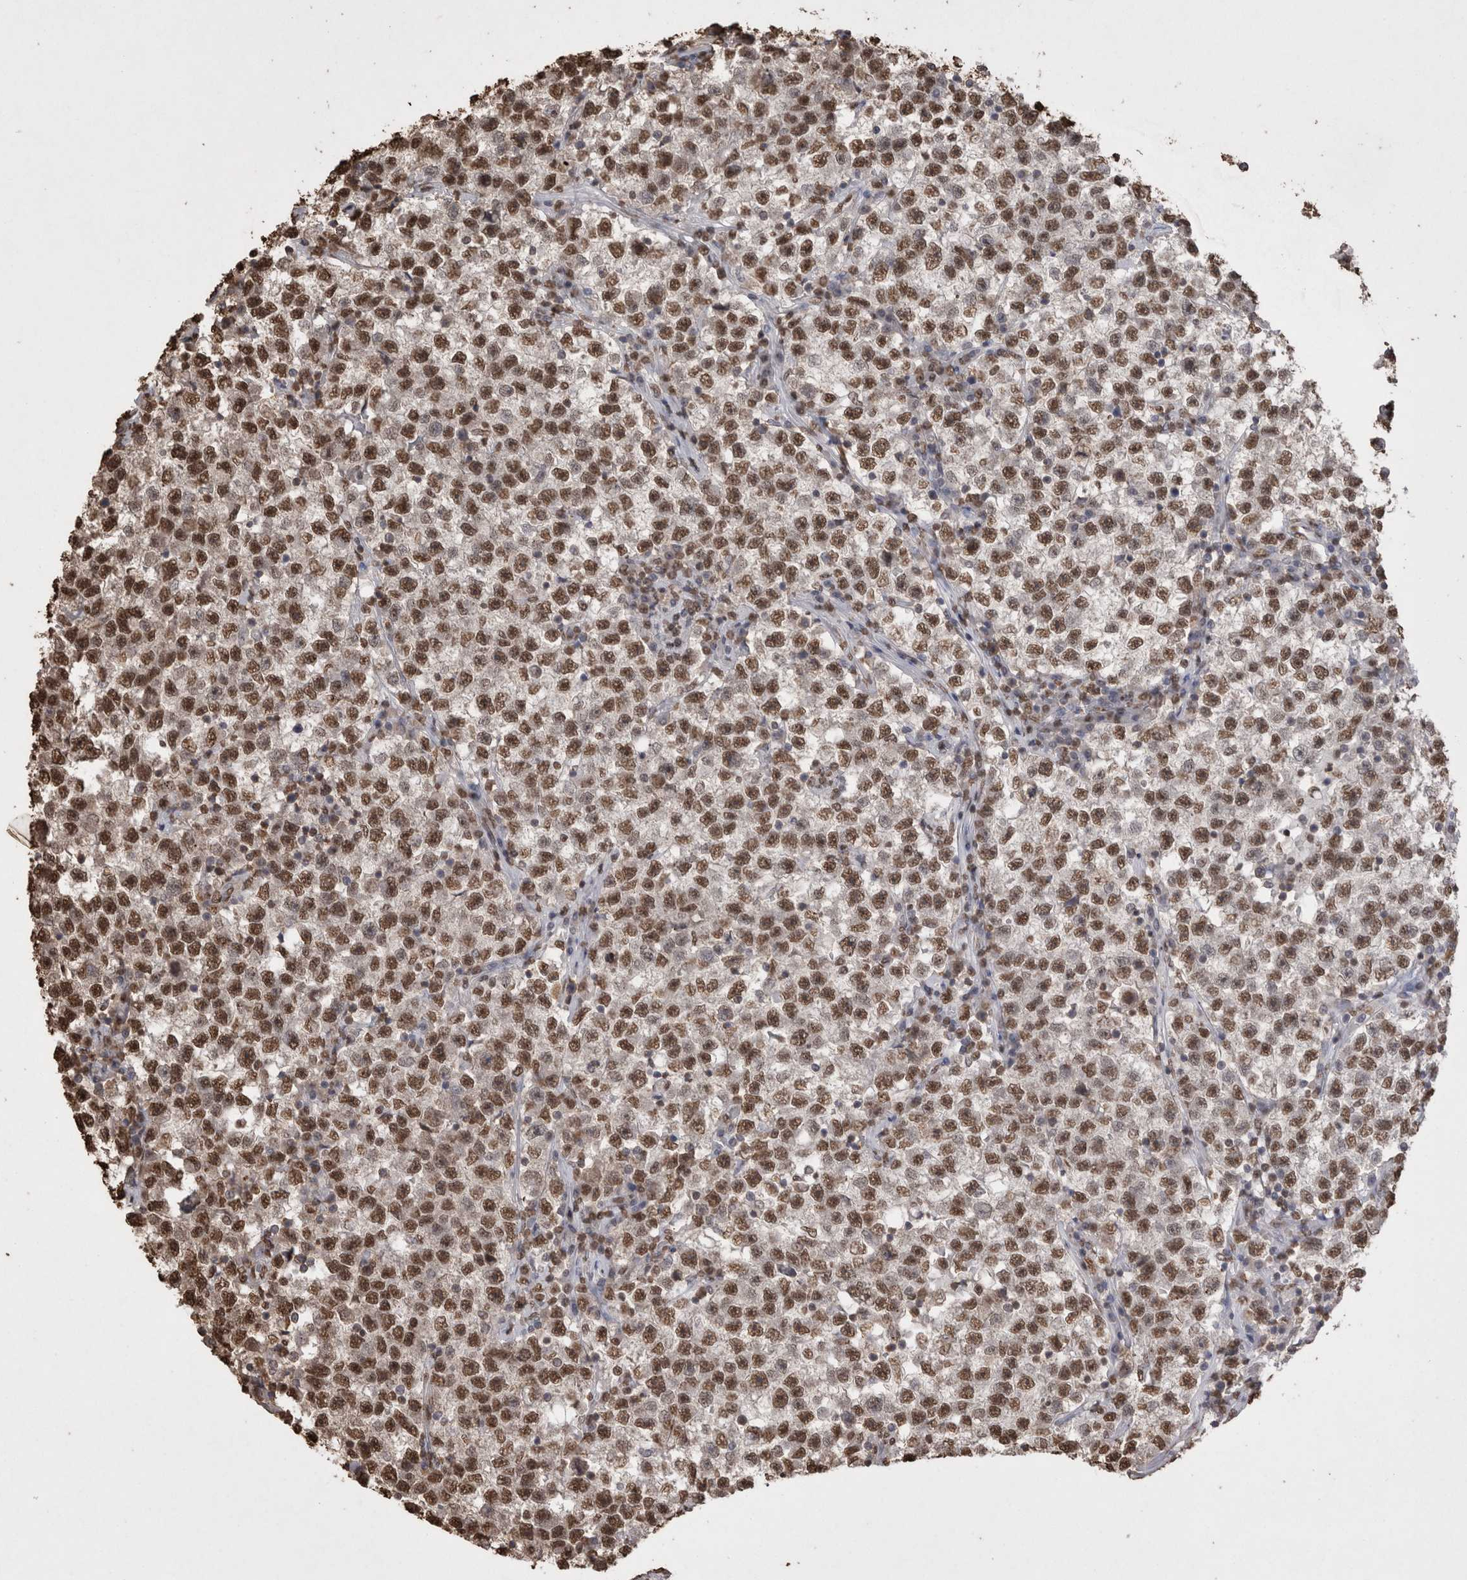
{"staining": {"intensity": "moderate", "quantity": ">75%", "location": "nuclear"}, "tissue": "testis cancer", "cell_type": "Tumor cells", "image_type": "cancer", "snomed": [{"axis": "morphology", "description": "Seminoma, NOS"}, {"axis": "topography", "description": "Testis"}], "caption": "A brown stain highlights moderate nuclear staining of a protein in seminoma (testis) tumor cells.", "gene": "POU5F1", "patient": {"sex": "male", "age": 22}}